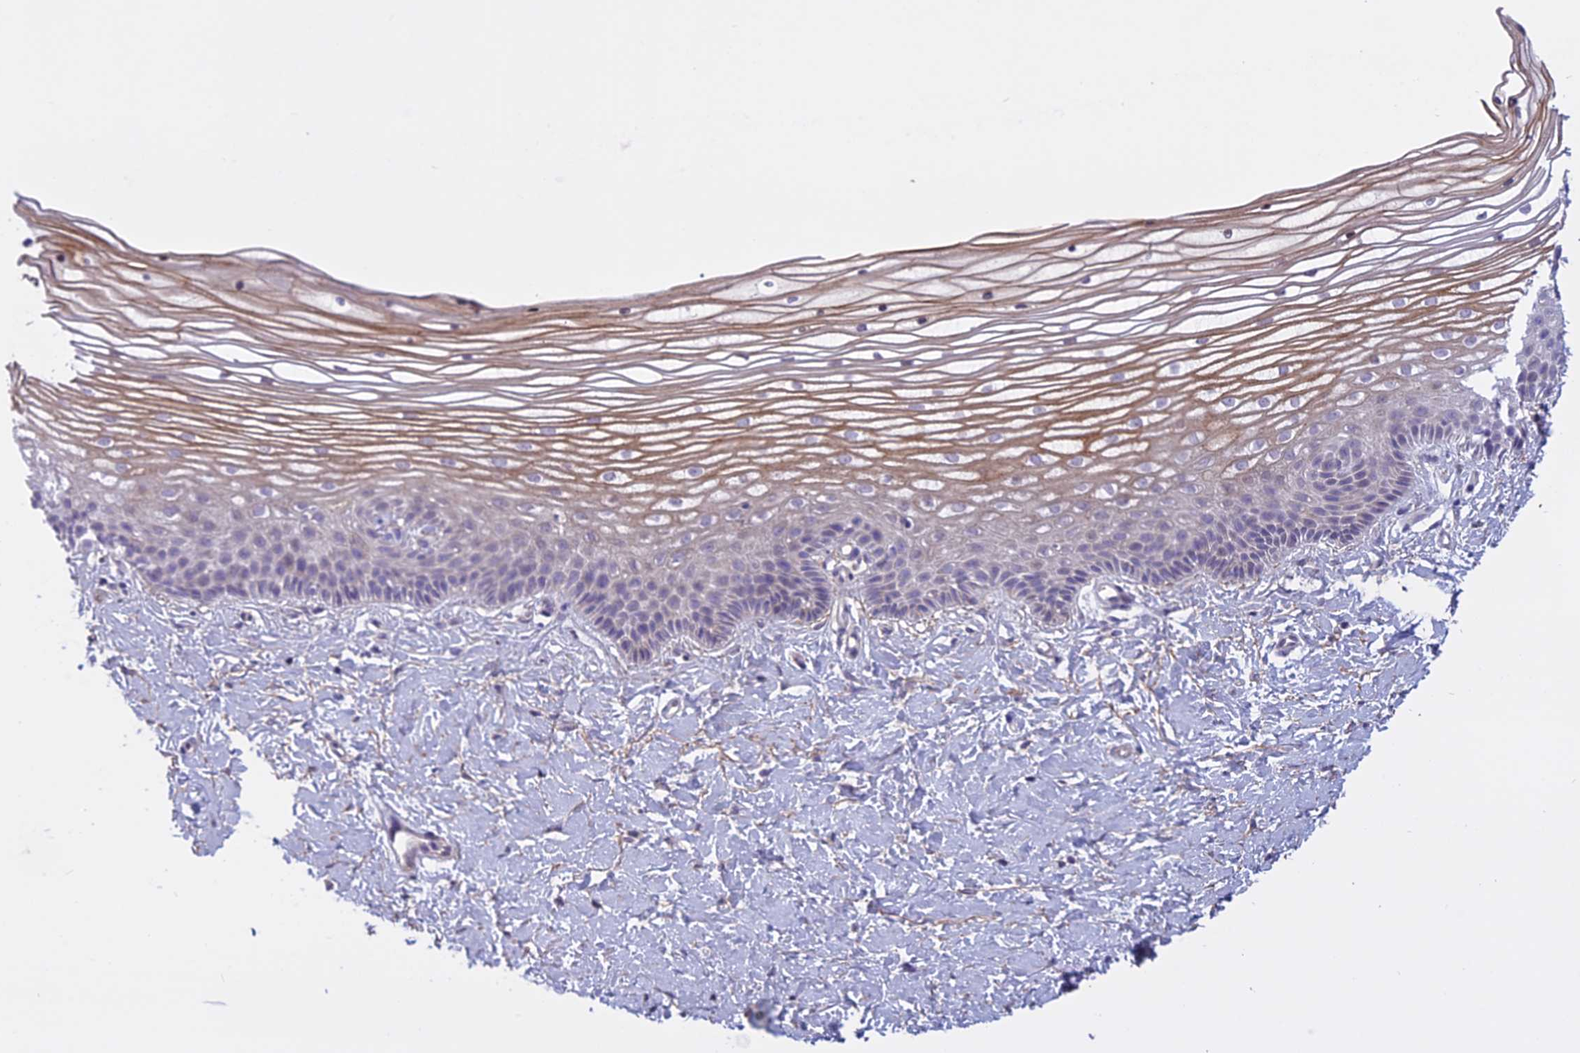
{"staining": {"intensity": "moderate", "quantity": "25%-75%", "location": "cytoplasmic/membranous"}, "tissue": "vagina", "cell_type": "Squamous epithelial cells", "image_type": "normal", "snomed": [{"axis": "morphology", "description": "Normal tissue, NOS"}, {"axis": "topography", "description": "Vagina"}, {"axis": "topography", "description": "Cervix"}], "caption": "Immunohistochemical staining of benign vagina shows 25%-75% levels of moderate cytoplasmic/membranous protein positivity in approximately 25%-75% of squamous epithelial cells.", "gene": "SPHKAP", "patient": {"sex": "female", "age": 40}}